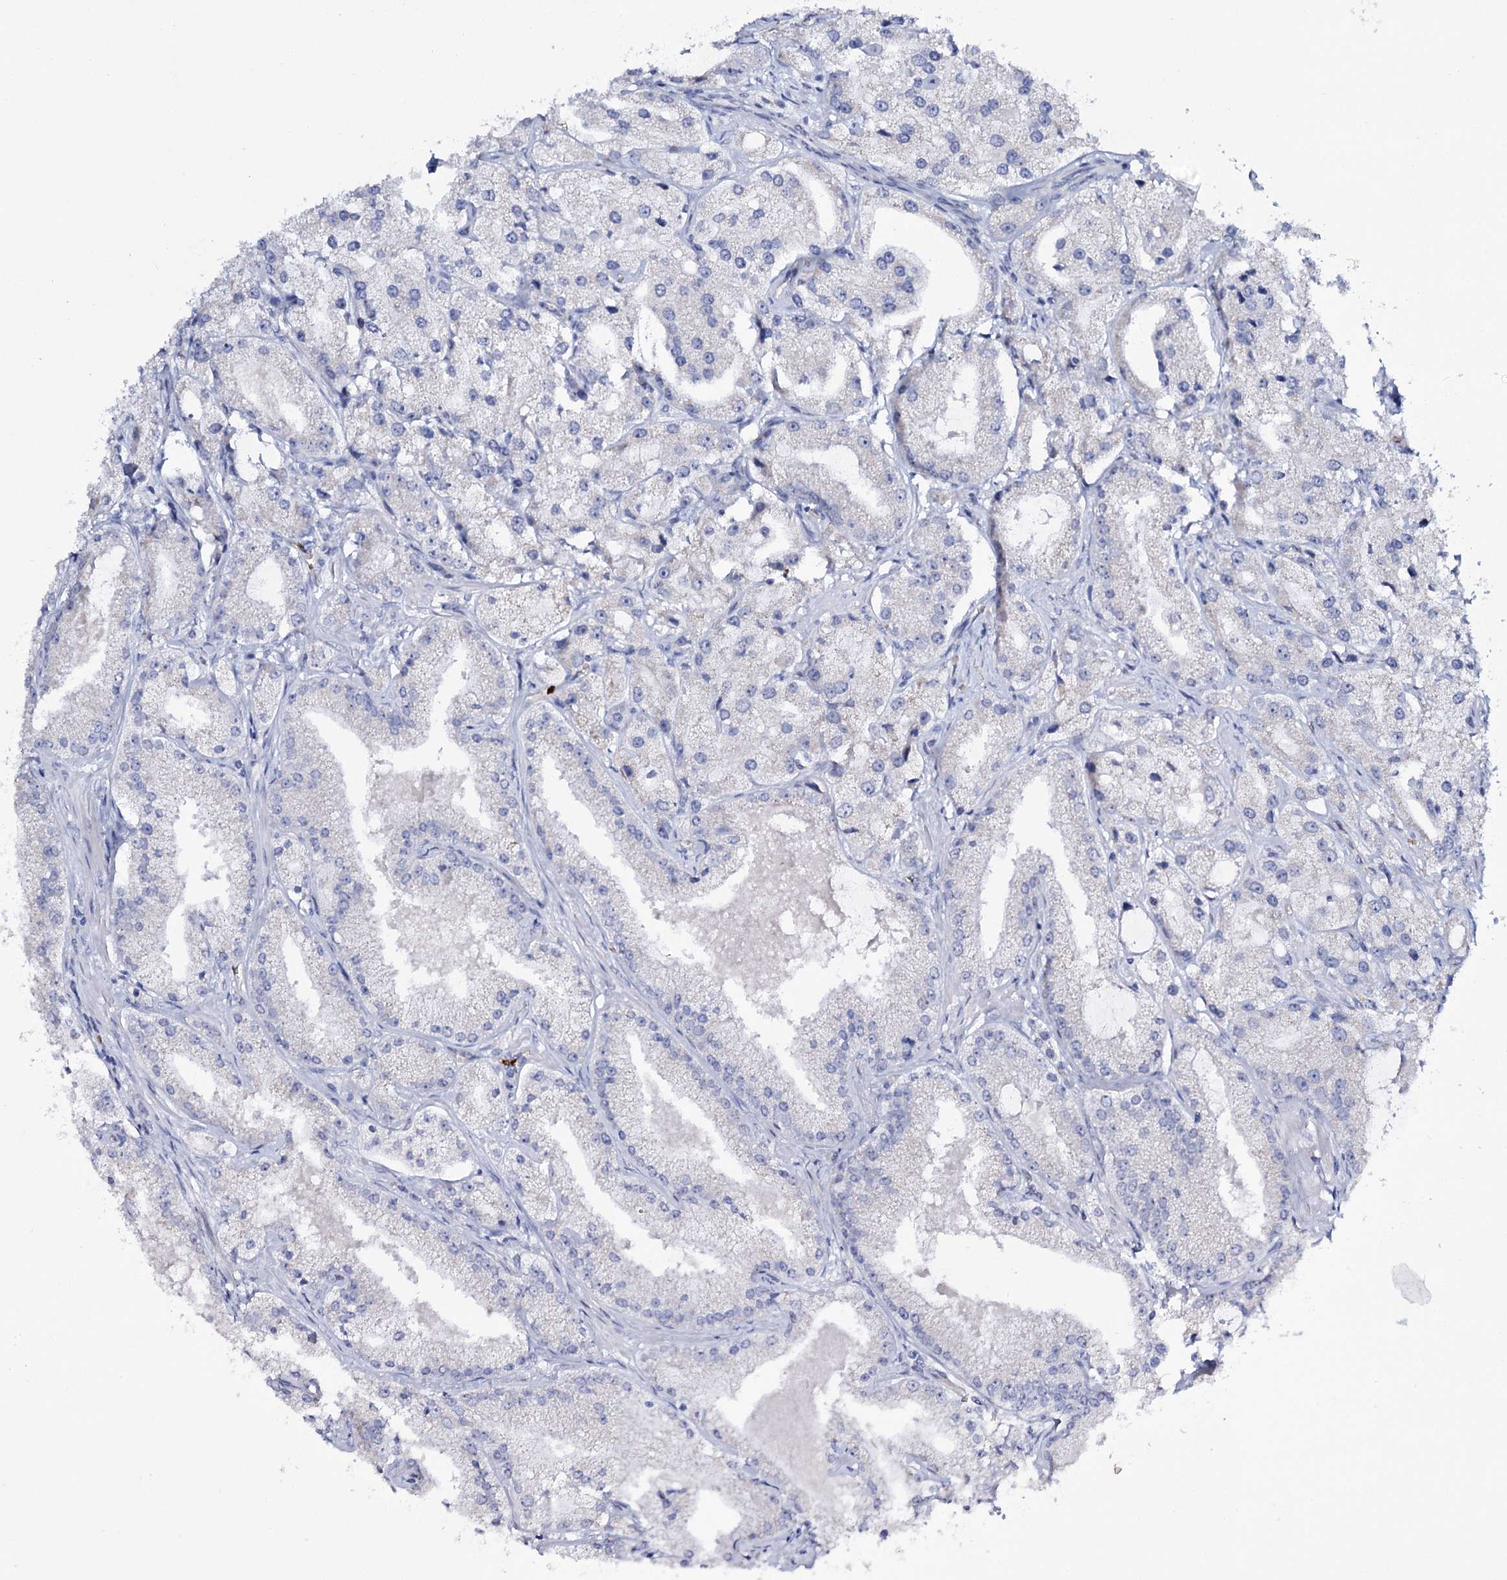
{"staining": {"intensity": "negative", "quantity": "none", "location": "none"}, "tissue": "prostate cancer", "cell_type": "Tumor cells", "image_type": "cancer", "snomed": [{"axis": "morphology", "description": "Adenocarcinoma, Low grade"}, {"axis": "topography", "description": "Prostate"}], "caption": "This image is of prostate cancer (low-grade adenocarcinoma) stained with immunohistochemistry to label a protein in brown with the nuclei are counter-stained blue. There is no staining in tumor cells.", "gene": "GBF1", "patient": {"sex": "male", "age": 69}}